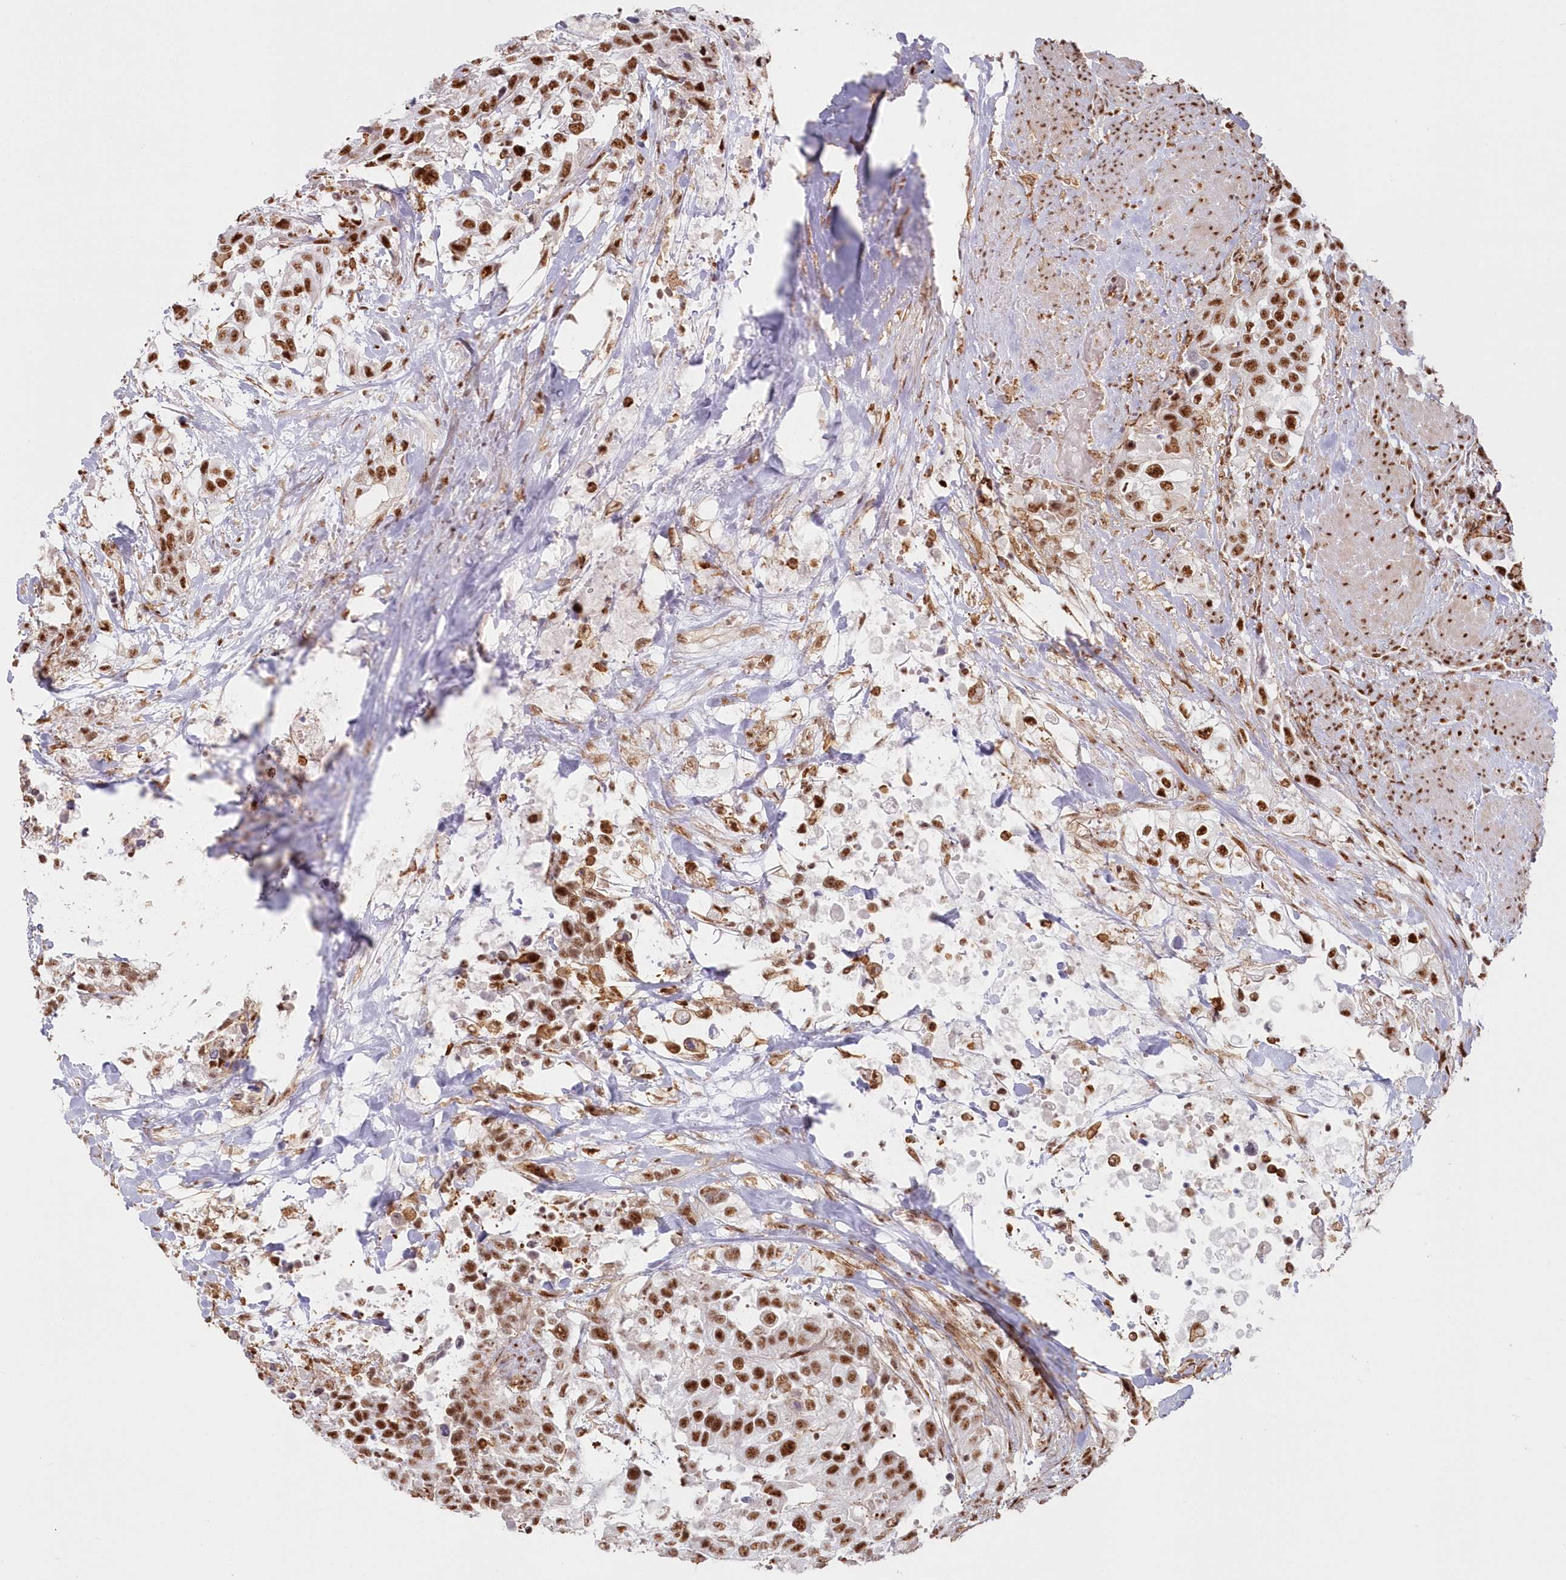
{"staining": {"intensity": "strong", "quantity": ">75%", "location": "nuclear"}, "tissue": "urothelial cancer", "cell_type": "Tumor cells", "image_type": "cancer", "snomed": [{"axis": "morphology", "description": "Urothelial carcinoma, High grade"}, {"axis": "topography", "description": "Urinary bladder"}], "caption": "An IHC micrograph of neoplastic tissue is shown. Protein staining in brown highlights strong nuclear positivity in high-grade urothelial carcinoma within tumor cells. (Brightfield microscopy of DAB IHC at high magnification).", "gene": "DDX46", "patient": {"sex": "female", "age": 80}}